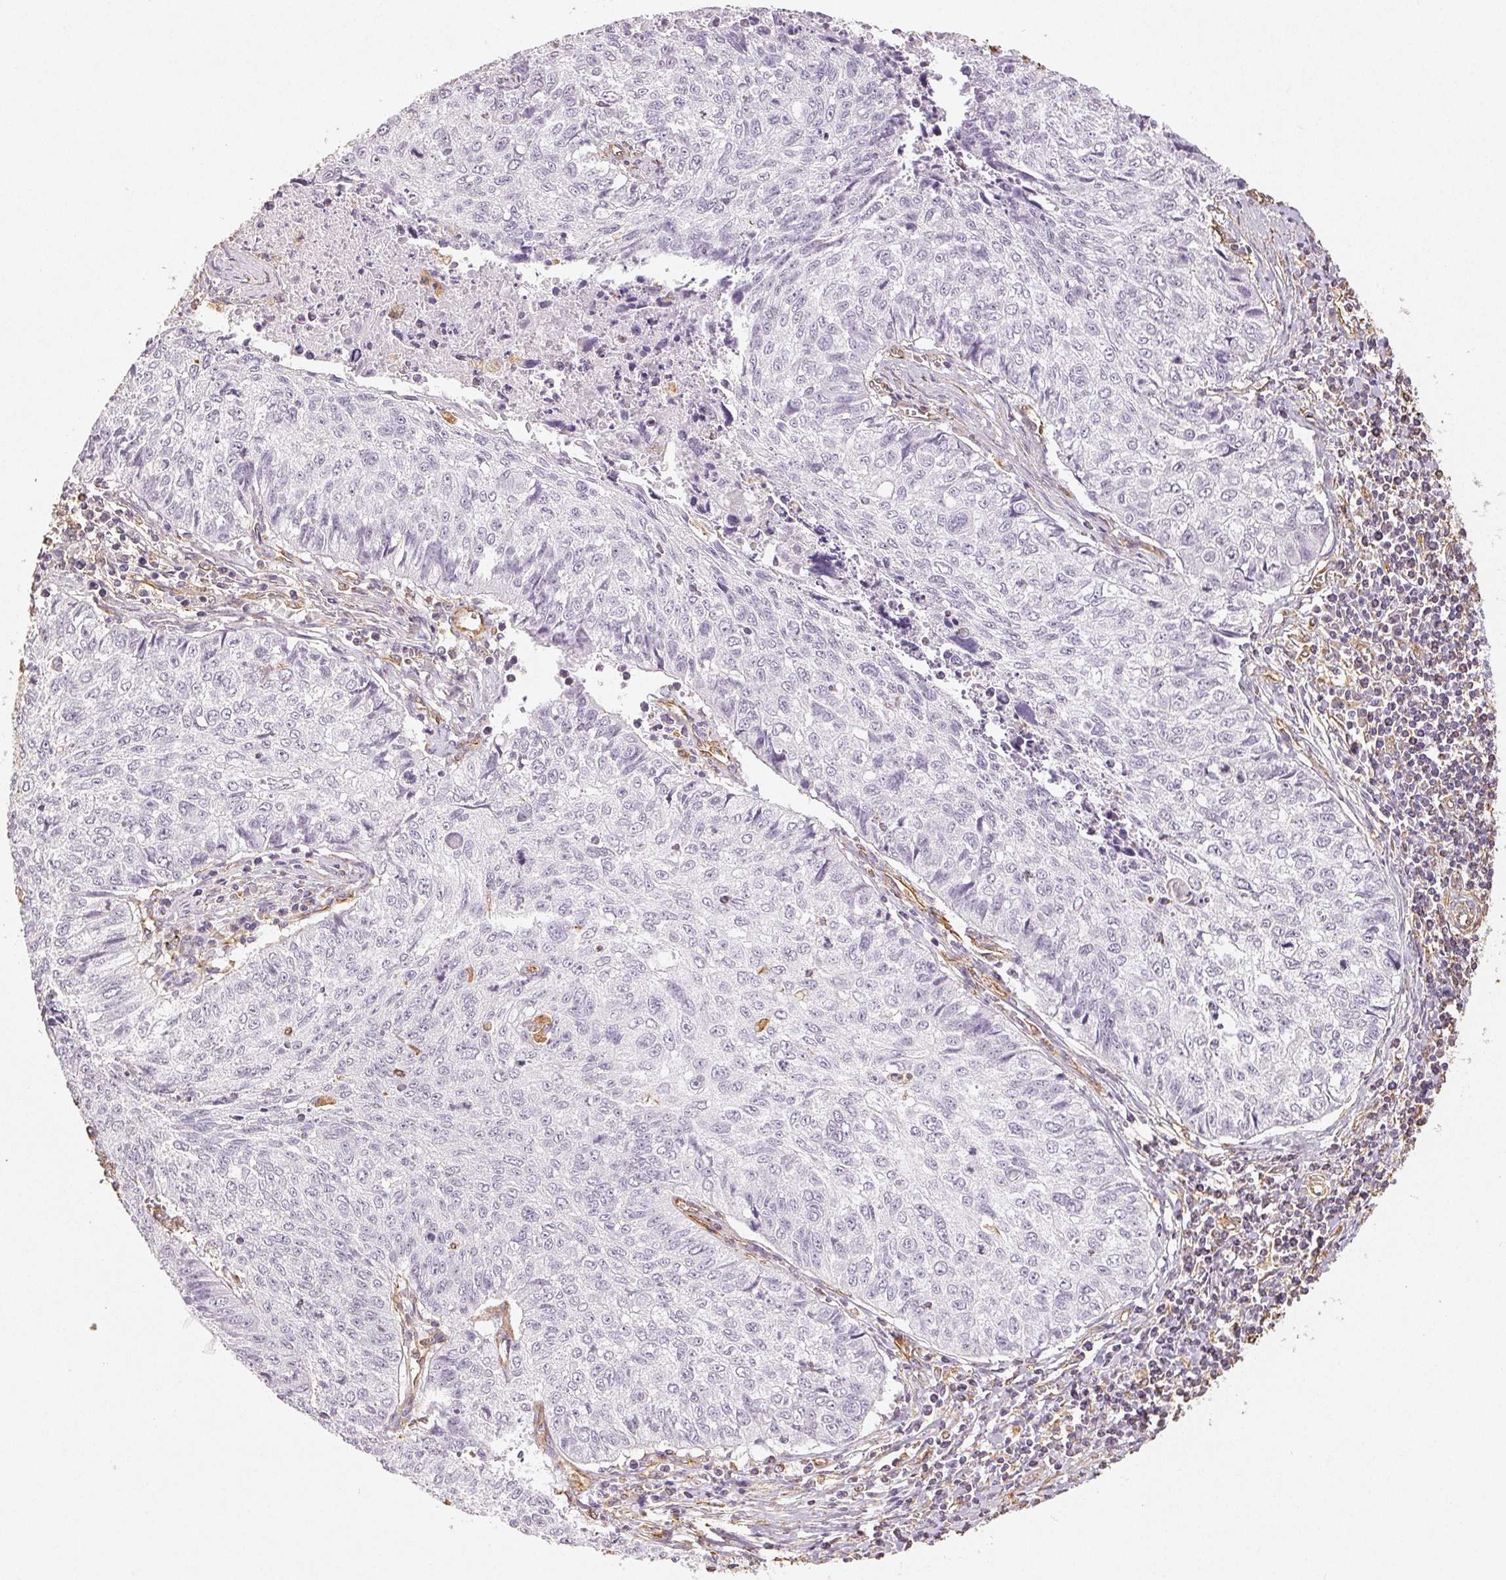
{"staining": {"intensity": "negative", "quantity": "none", "location": "none"}, "tissue": "lung cancer", "cell_type": "Tumor cells", "image_type": "cancer", "snomed": [{"axis": "morphology", "description": "Normal morphology"}, {"axis": "morphology", "description": "Aneuploidy"}, {"axis": "morphology", "description": "Squamous cell carcinoma, NOS"}, {"axis": "topography", "description": "Lymph node"}, {"axis": "topography", "description": "Lung"}], "caption": "DAB immunohistochemical staining of lung squamous cell carcinoma reveals no significant positivity in tumor cells.", "gene": "COL7A1", "patient": {"sex": "female", "age": 76}}